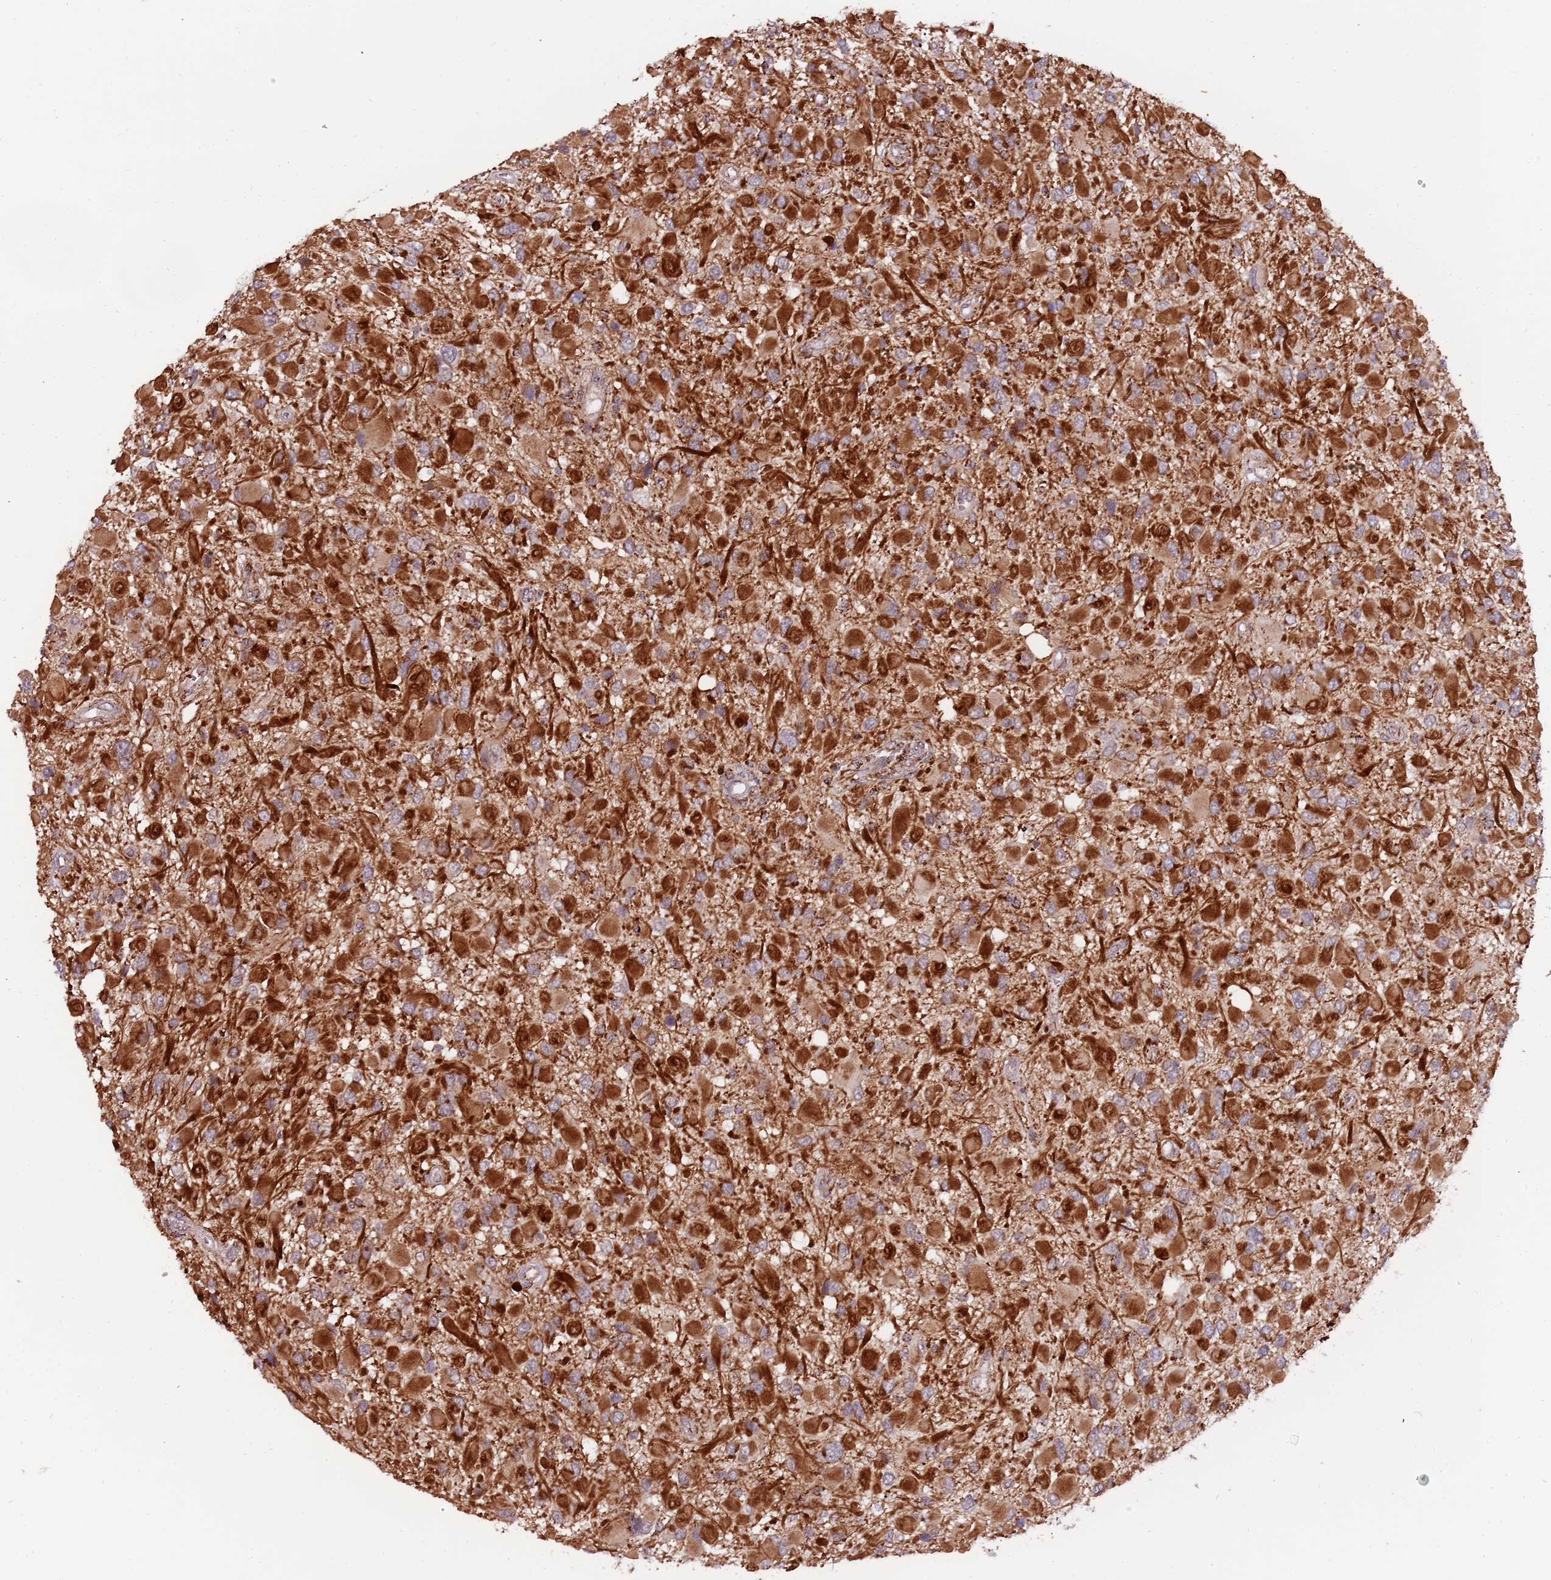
{"staining": {"intensity": "moderate", "quantity": ">75%", "location": "cytoplasmic/membranous"}, "tissue": "glioma", "cell_type": "Tumor cells", "image_type": "cancer", "snomed": [{"axis": "morphology", "description": "Glioma, malignant, High grade"}, {"axis": "topography", "description": "Brain"}], "caption": "Human high-grade glioma (malignant) stained with a brown dye shows moderate cytoplasmic/membranous positive expression in about >75% of tumor cells.", "gene": "ULK3", "patient": {"sex": "male", "age": 53}}